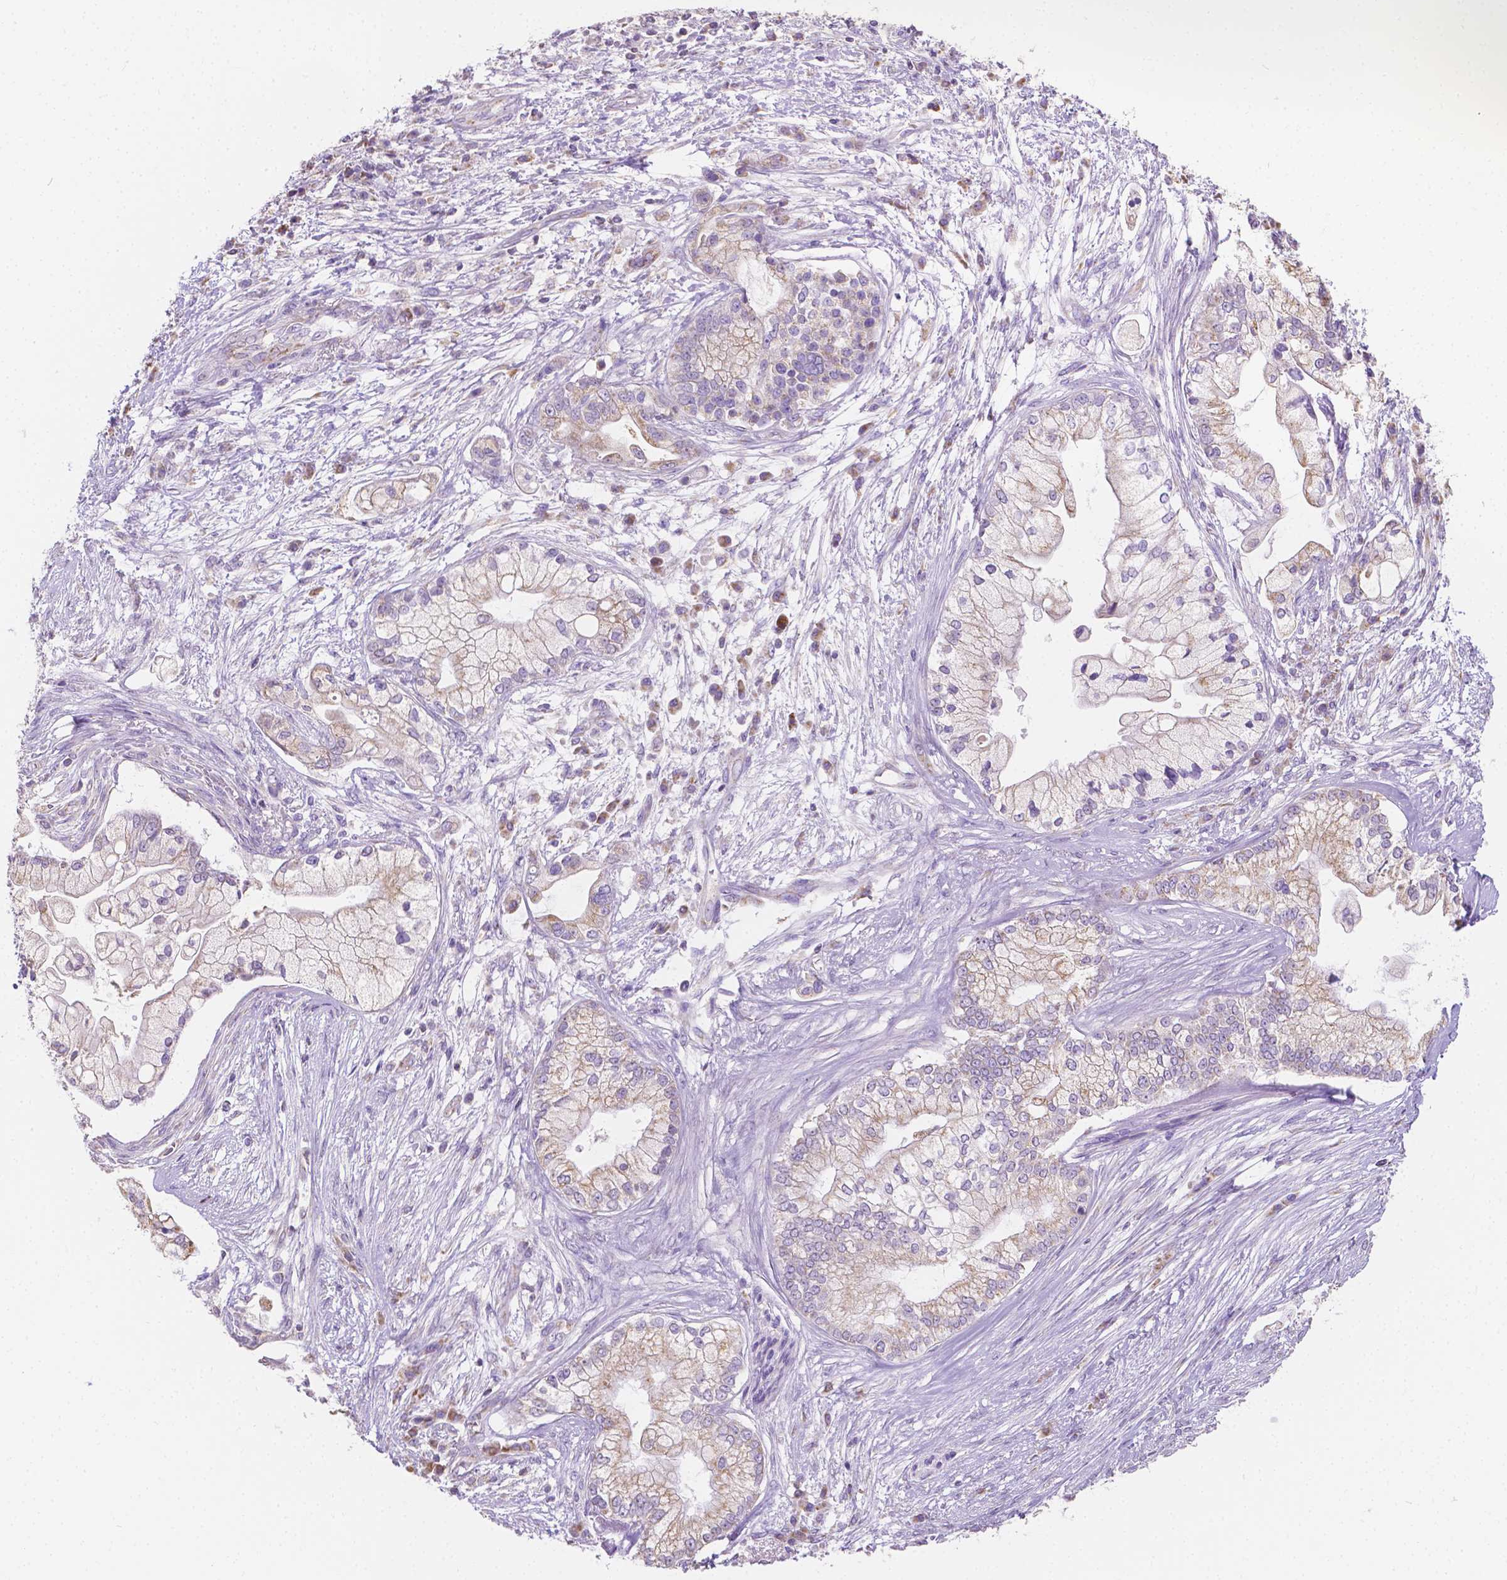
{"staining": {"intensity": "weak", "quantity": "25%-75%", "location": "cytoplasmic/membranous"}, "tissue": "pancreatic cancer", "cell_type": "Tumor cells", "image_type": "cancer", "snomed": [{"axis": "morphology", "description": "Adenocarcinoma, NOS"}, {"axis": "topography", "description": "Pancreas"}], "caption": "Human pancreatic cancer (adenocarcinoma) stained for a protein (brown) reveals weak cytoplasmic/membranous positive positivity in about 25%-75% of tumor cells.", "gene": "TMEM130", "patient": {"sex": "female", "age": 69}}